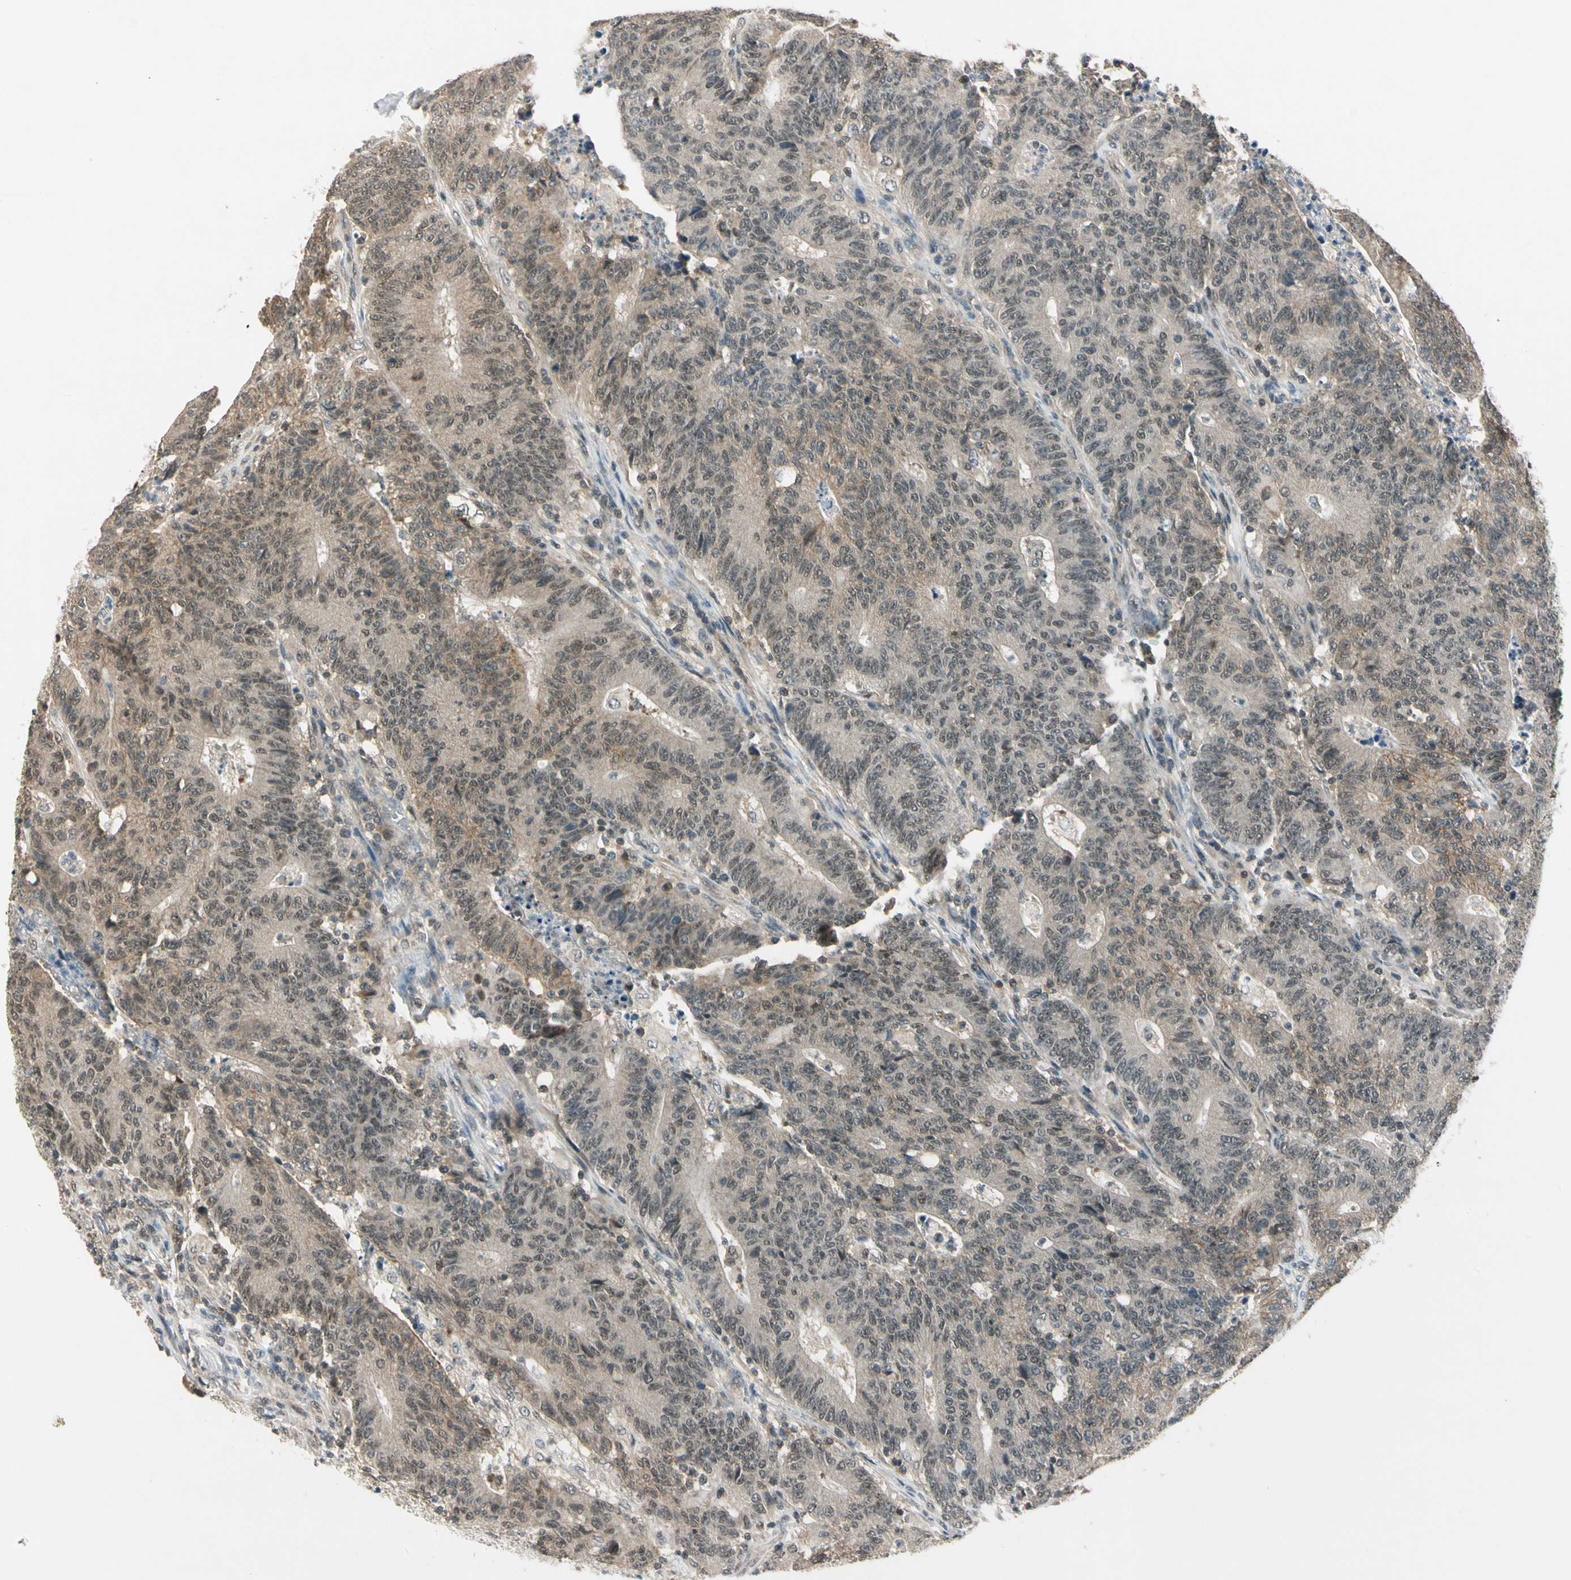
{"staining": {"intensity": "weak", "quantity": ">75%", "location": "cytoplasmic/membranous,nuclear"}, "tissue": "colorectal cancer", "cell_type": "Tumor cells", "image_type": "cancer", "snomed": [{"axis": "morphology", "description": "Normal tissue, NOS"}, {"axis": "morphology", "description": "Adenocarcinoma, NOS"}, {"axis": "topography", "description": "Colon"}], "caption": "Weak cytoplasmic/membranous and nuclear staining is present in approximately >75% of tumor cells in adenocarcinoma (colorectal). The protein is stained brown, and the nuclei are stained in blue (DAB IHC with brightfield microscopy, high magnification).", "gene": "ZSCAN12", "patient": {"sex": "female", "age": 75}}